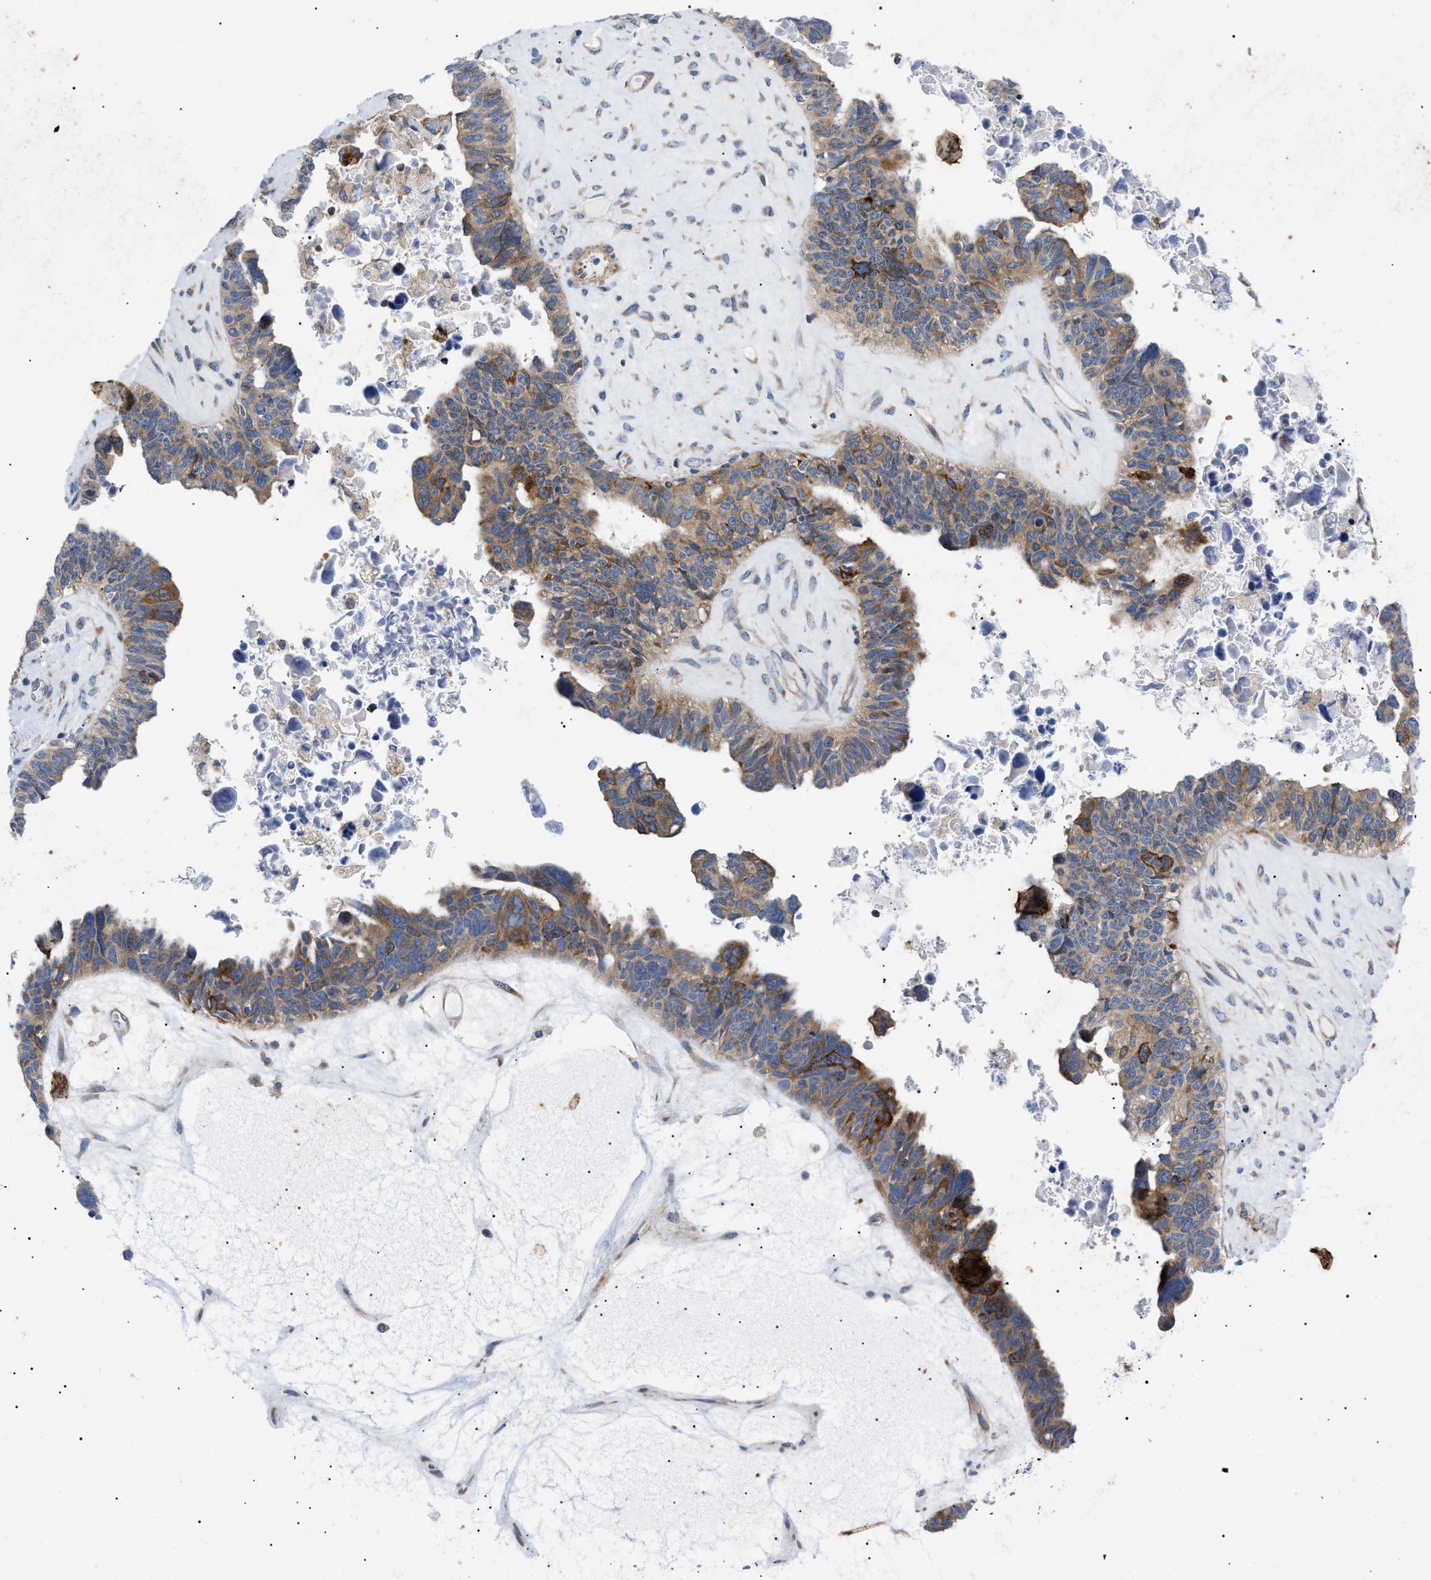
{"staining": {"intensity": "moderate", "quantity": ">75%", "location": "cytoplasmic/membranous"}, "tissue": "ovarian cancer", "cell_type": "Tumor cells", "image_type": "cancer", "snomed": [{"axis": "morphology", "description": "Cystadenocarcinoma, serous, NOS"}, {"axis": "topography", "description": "Ovary"}], "caption": "Protein staining shows moderate cytoplasmic/membranous staining in about >75% of tumor cells in ovarian cancer.", "gene": "HSPB8", "patient": {"sex": "female", "age": 79}}